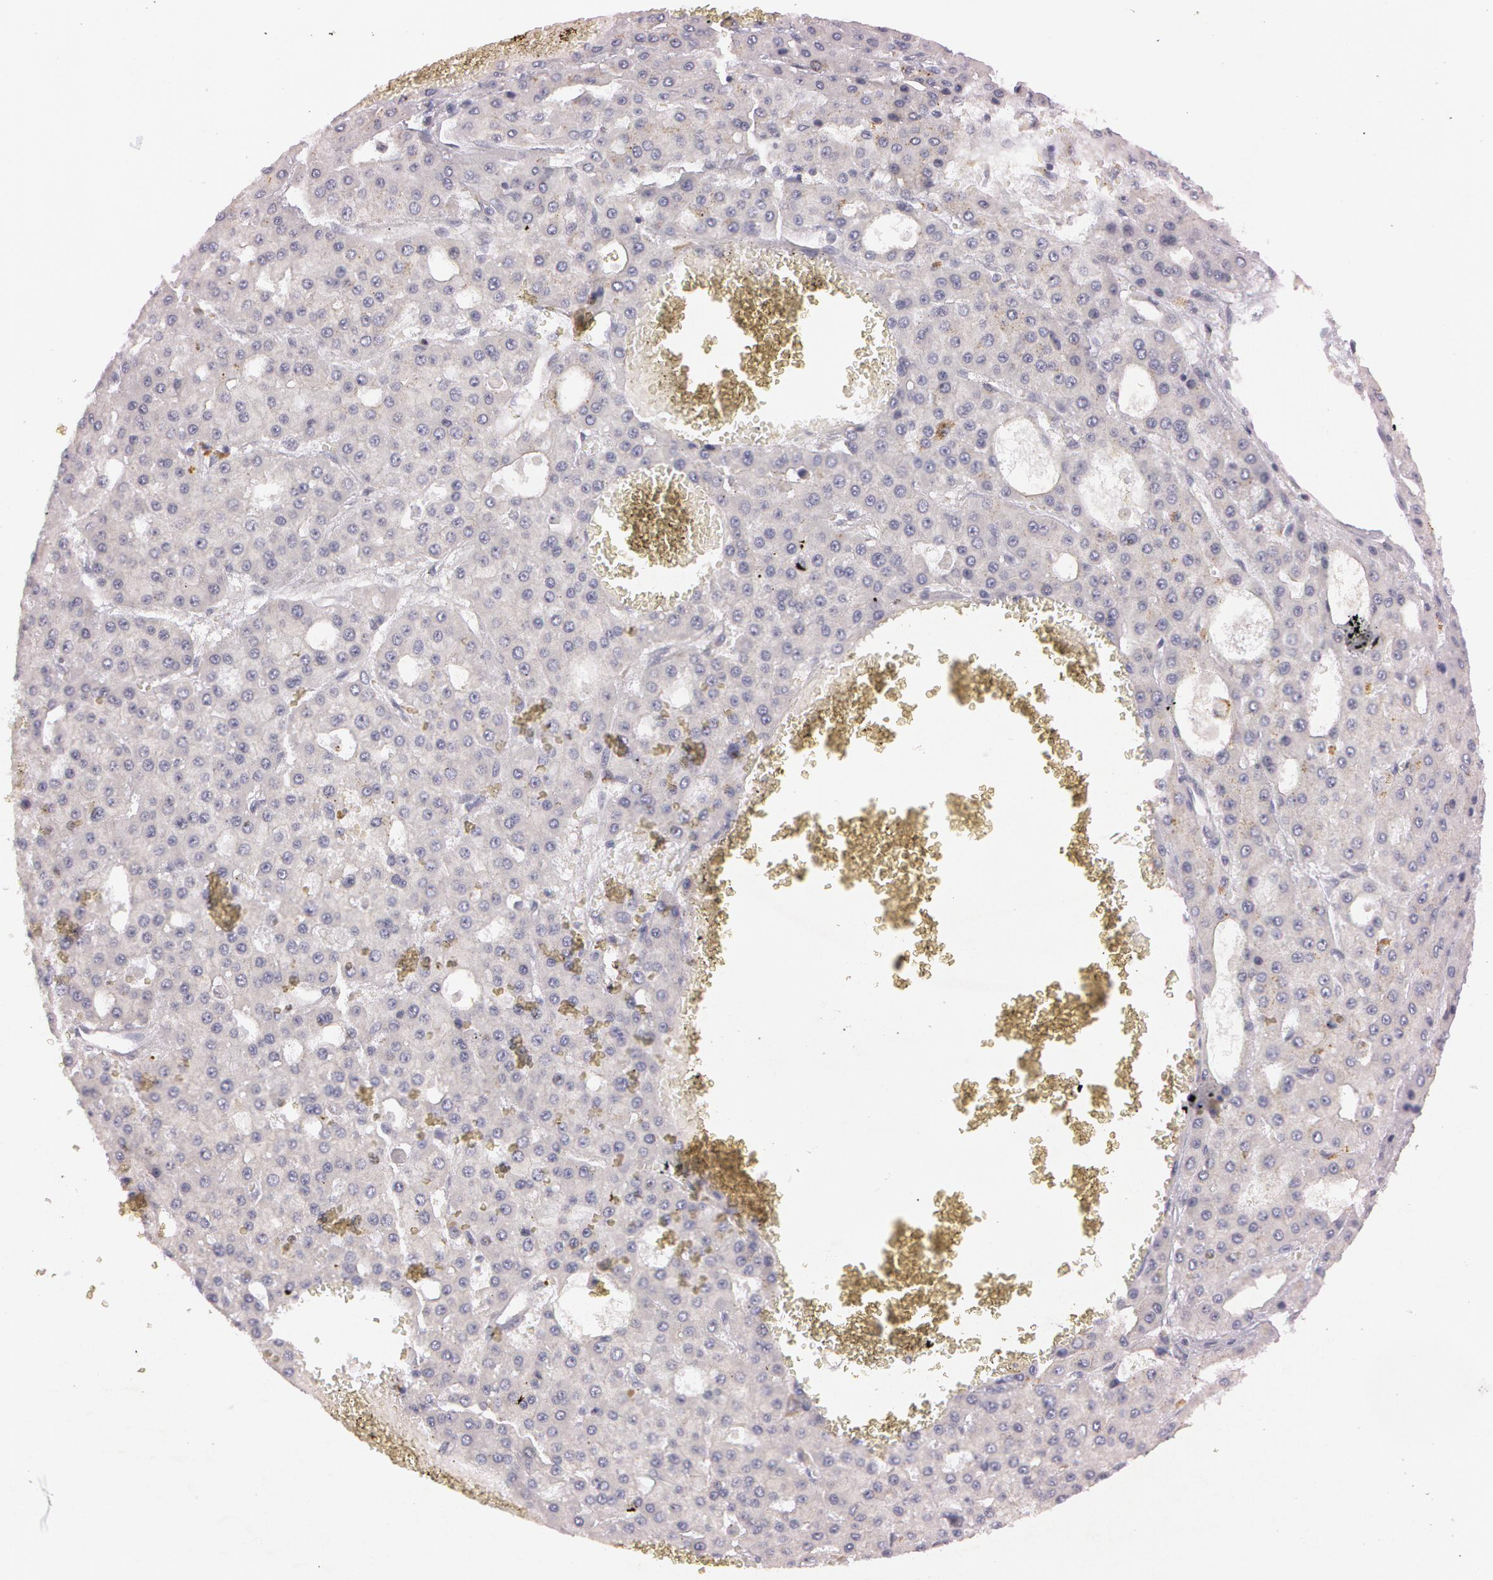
{"staining": {"intensity": "negative", "quantity": "none", "location": "none"}, "tissue": "liver cancer", "cell_type": "Tumor cells", "image_type": "cancer", "snomed": [{"axis": "morphology", "description": "Carcinoma, Hepatocellular, NOS"}, {"axis": "topography", "description": "Liver"}], "caption": "This is an IHC micrograph of human liver hepatocellular carcinoma. There is no expression in tumor cells.", "gene": "MXRA5", "patient": {"sex": "male", "age": 47}}